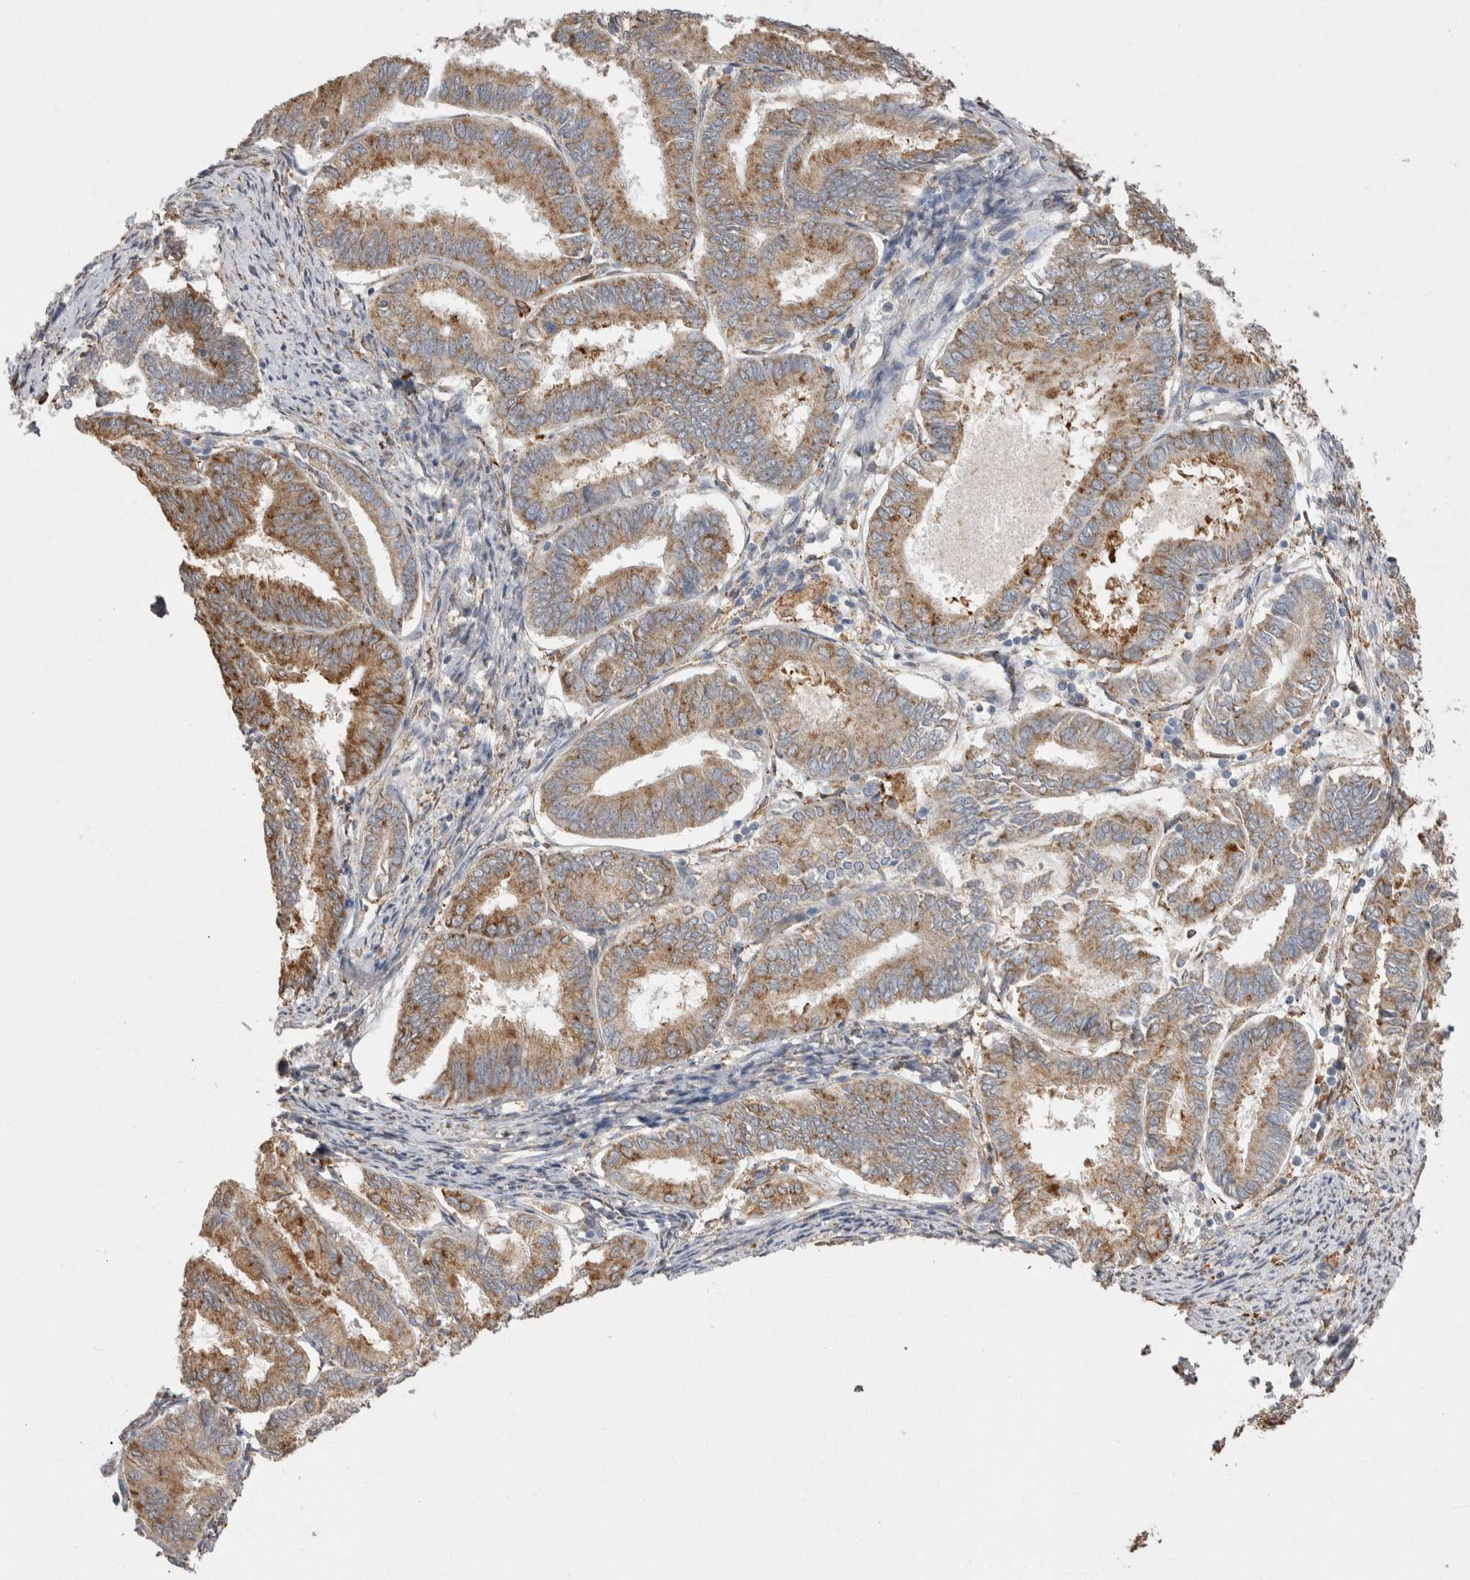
{"staining": {"intensity": "moderate", "quantity": ">75%", "location": "cytoplasmic/membranous"}, "tissue": "endometrial cancer", "cell_type": "Tumor cells", "image_type": "cancer", "snomed": [{"axis": "morphology", "description": "Adenocarcinoma, NOS"}, {"axis": "topography", "description": "Endometrium"}], "caption": "Endometrial adenocarcinoma tissue exhibits moderate cytoplasmic/membranous positivity in approximately >75% of tumor cells", "gene": "LRPAP1", "patient": {"sex": "female", "age": 86}}